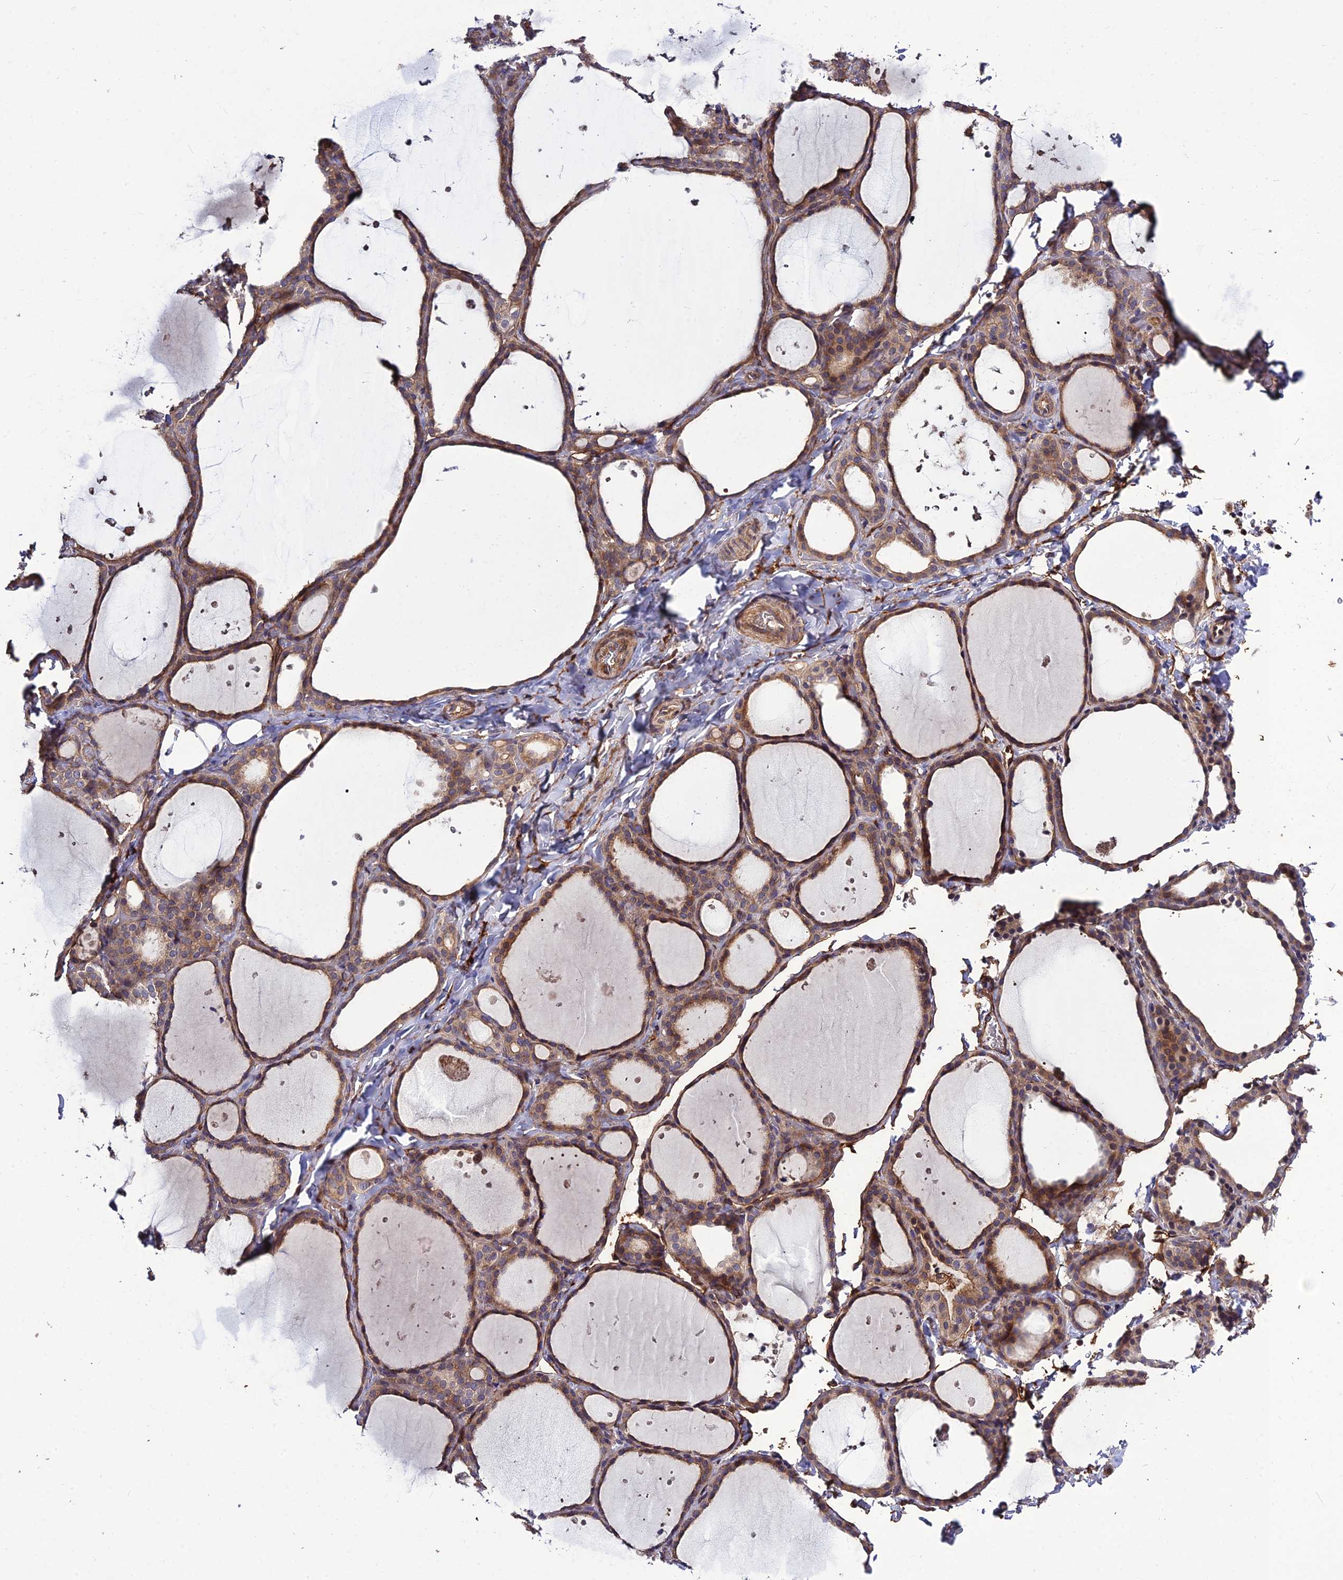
{"staining": {"intensity": "moderate", "quantity": ">75%", "location": "cytoplasmic/membranous"}, "tissue": "thyroid gland", "cell_type": "Glandular cells", "image_type": "normal", "snomed": [{"axis": "morphology", "description": "Normal tissue, NOS"}, {"axis": "topography", "description": "Thyroid gland"}], "caption": "Immunohistochemical staining of normal thyroid gland shows medium levels of moderate cytoplasmic/membranous positivity in about >75% of glandular cells.", "gene": "CRTAP", "patient": {"sex": "female", "age": 44}}